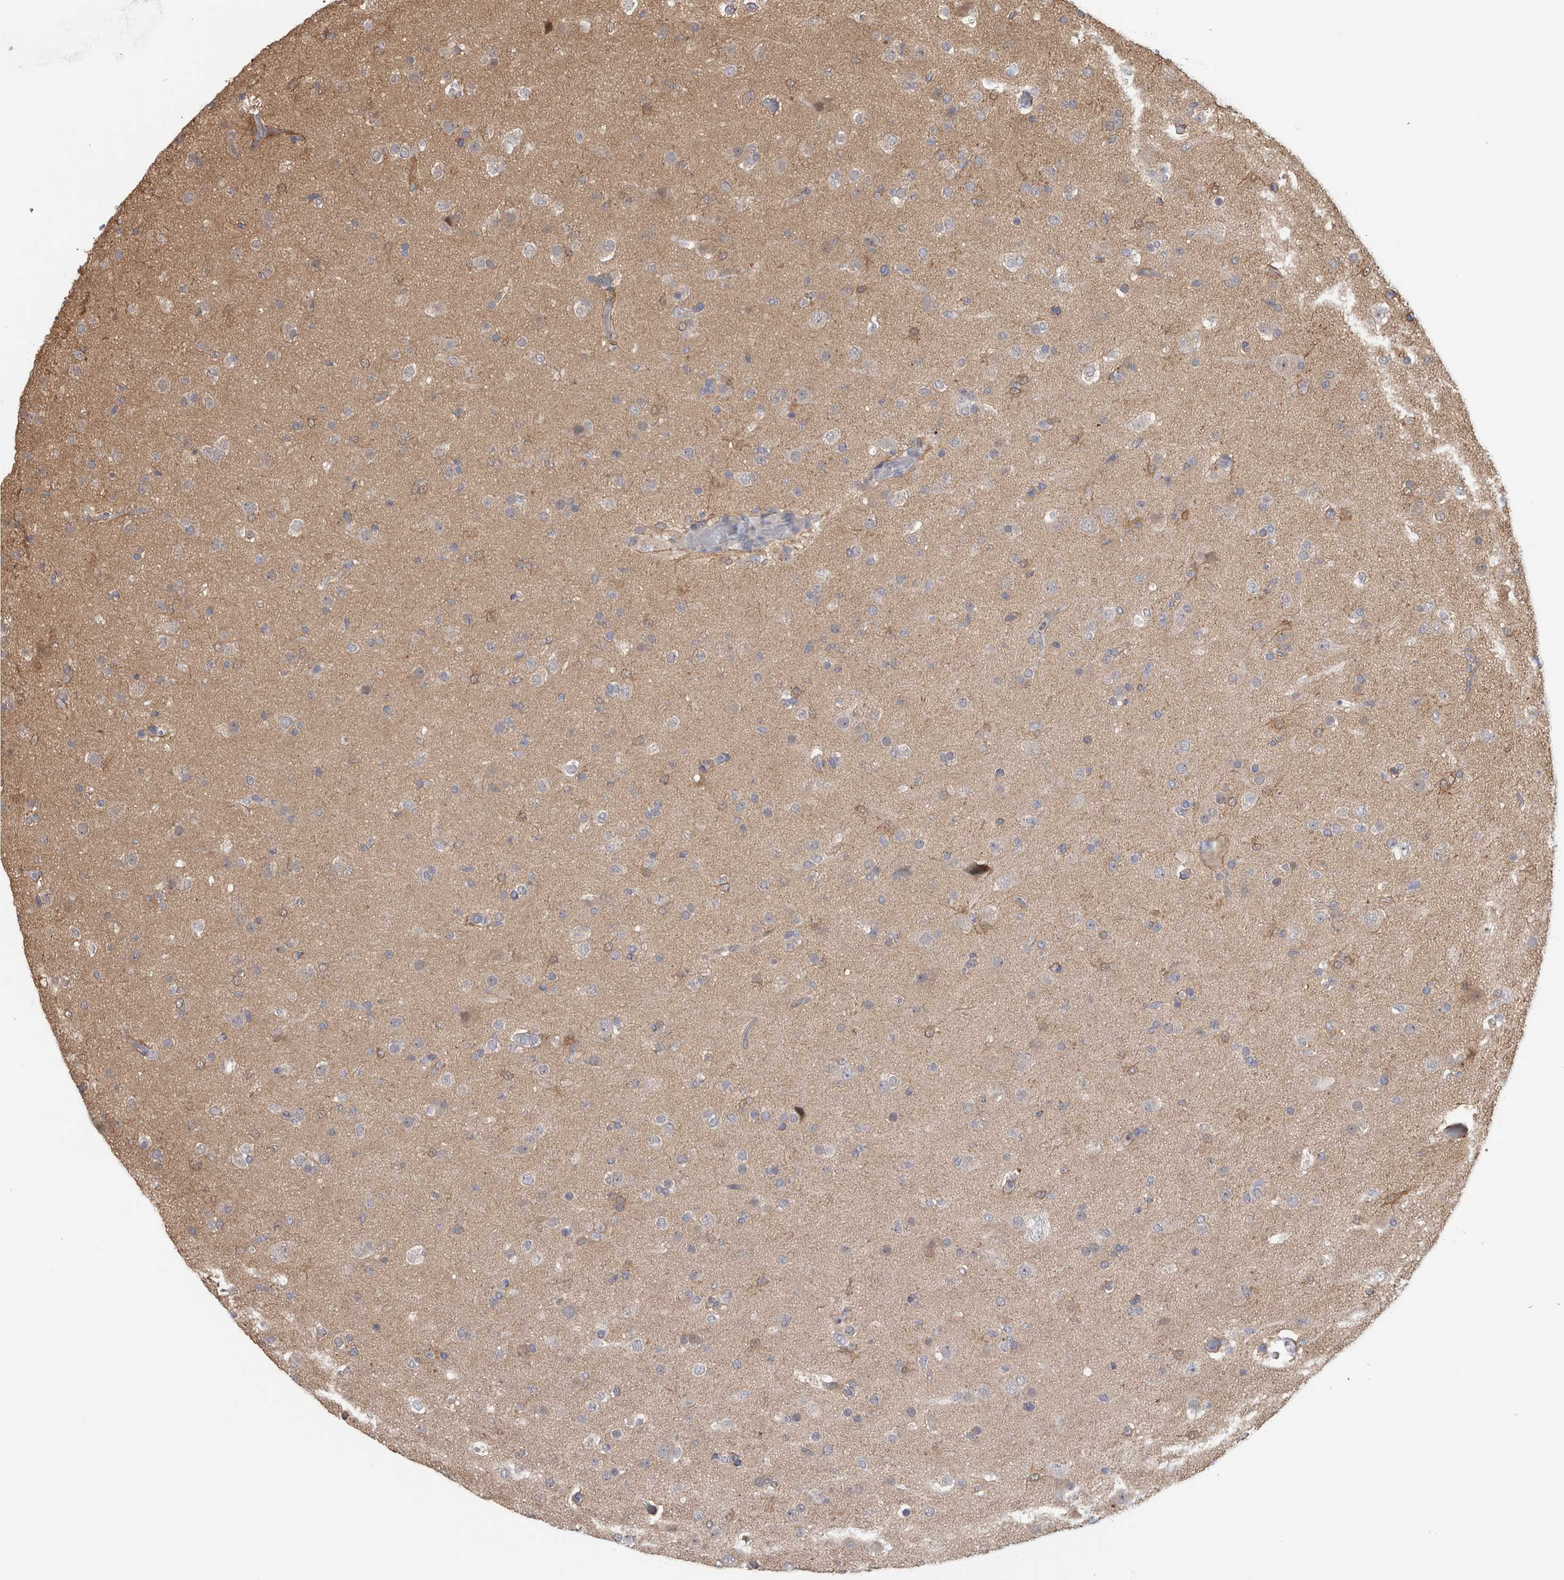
{"staining": {"intensity": "weak", "quantity": "<25%", "location": "cytoplasmic/membranous"}, "tissue": "glioma", "cell_type": "Tumor cells", "image_type": "cancer", "snomed": [{"axis": "morphology", "description": "Glioma, malignant, Low grade"}, {"axis": "topography", "description": "Brain"}], "caption": "This image is of low-grade glioma (malignant) stained with immunohistochemistry to label a protein in brown with the nuclei are counter-stained blue. There is no expression in tumor cells. (DAB (3,3'-diaminobenzidine) immunohistochemistry (IHC) visualized using brightfield microscopy, high magnification).", "gene": "USH1G", "patient": {"sex": "male", "age": 65}}